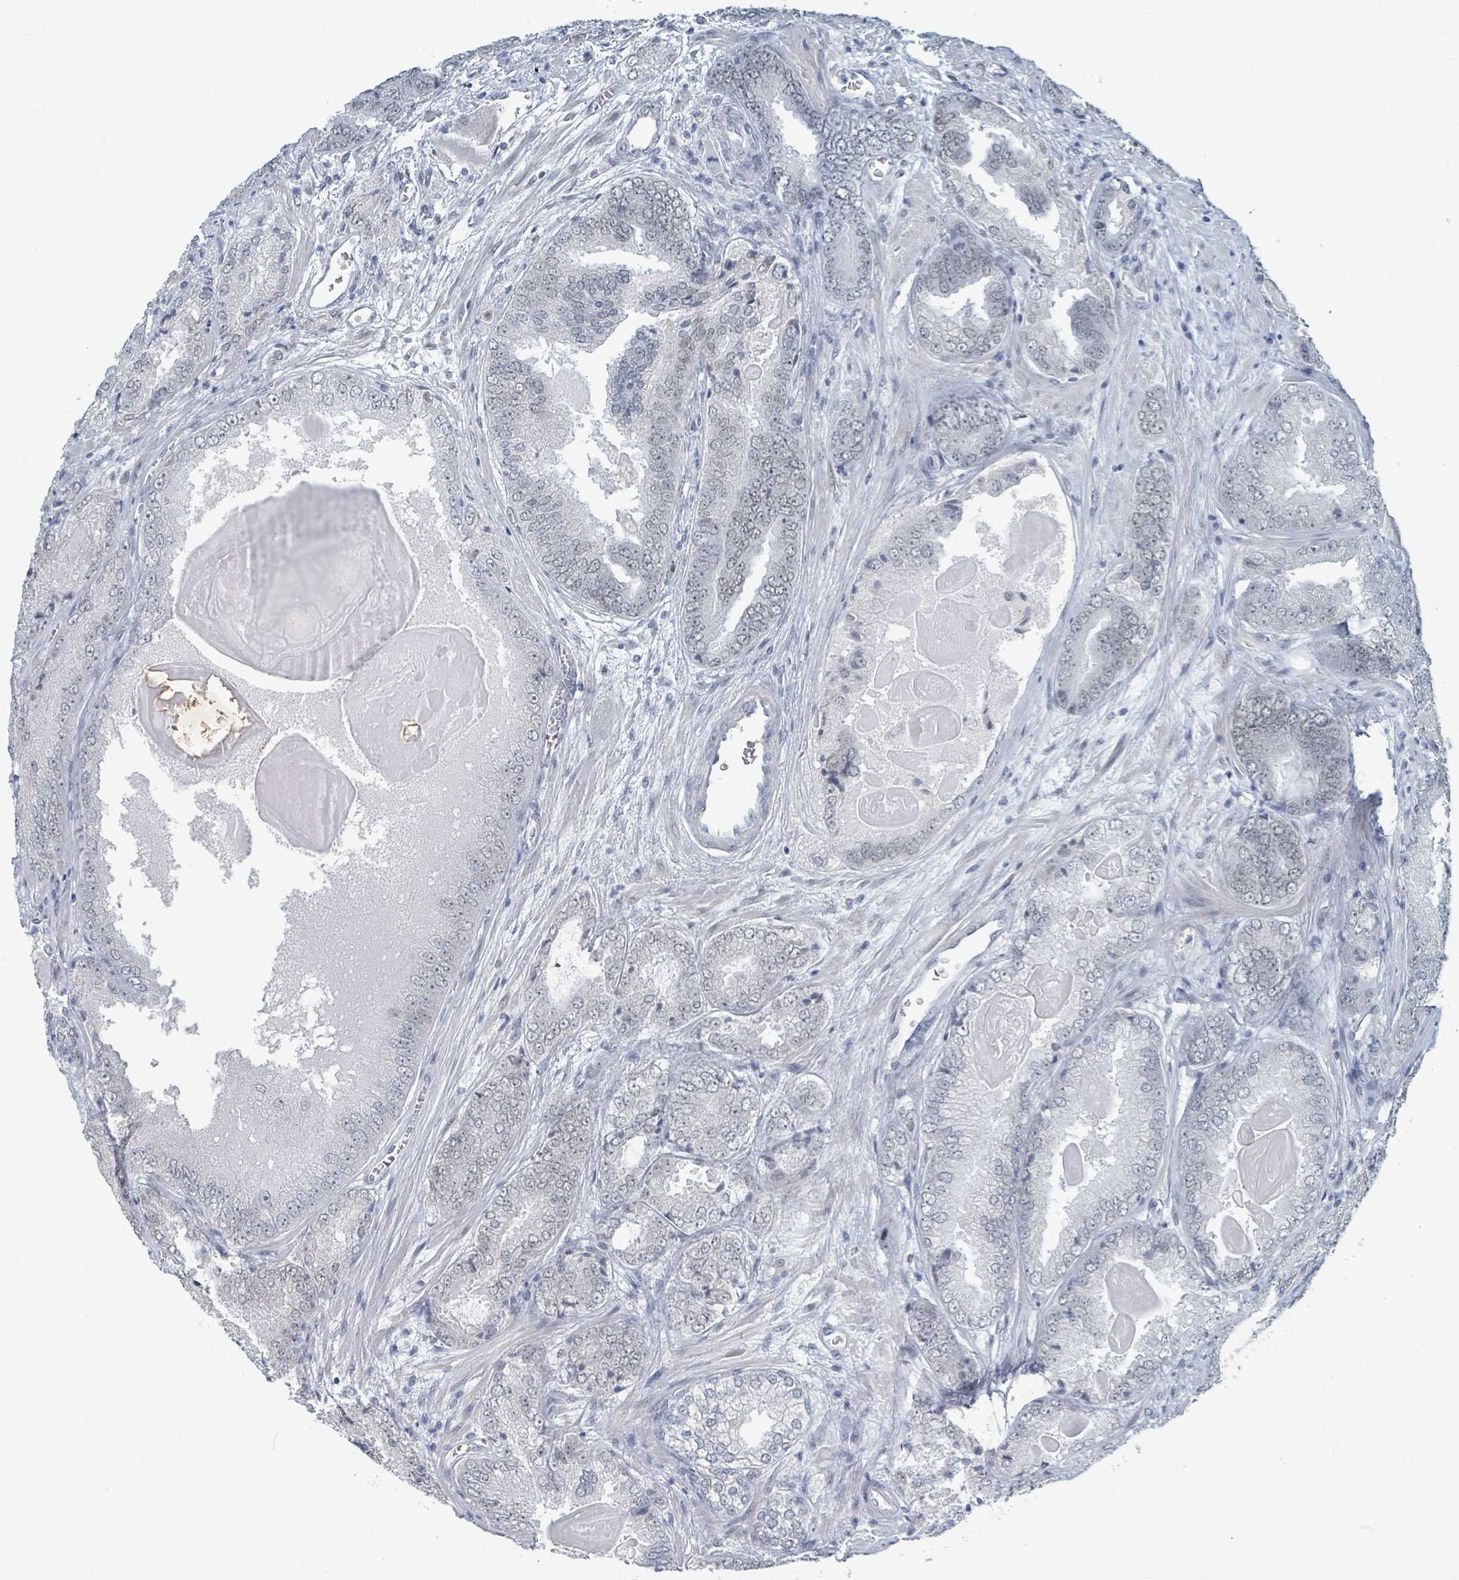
{"staining": {"intensity": "negative", "quantity": "none", "location": "none"}, "tissue": "prostate cancer", "cell_type": "Tumor cells", "image_type": "cancer", "snomed": [{"axis": "morphology", "description": "Adenocarcinoma, High grade"}, {"axis": "topography", "description": "Prostate"}], "caption": "Prostate cancer was stained to show a protein in brown. There is no significant expression in tumor cells.", "gene": "EHMT2", "patient": {"sex": "male", "age": 63}}